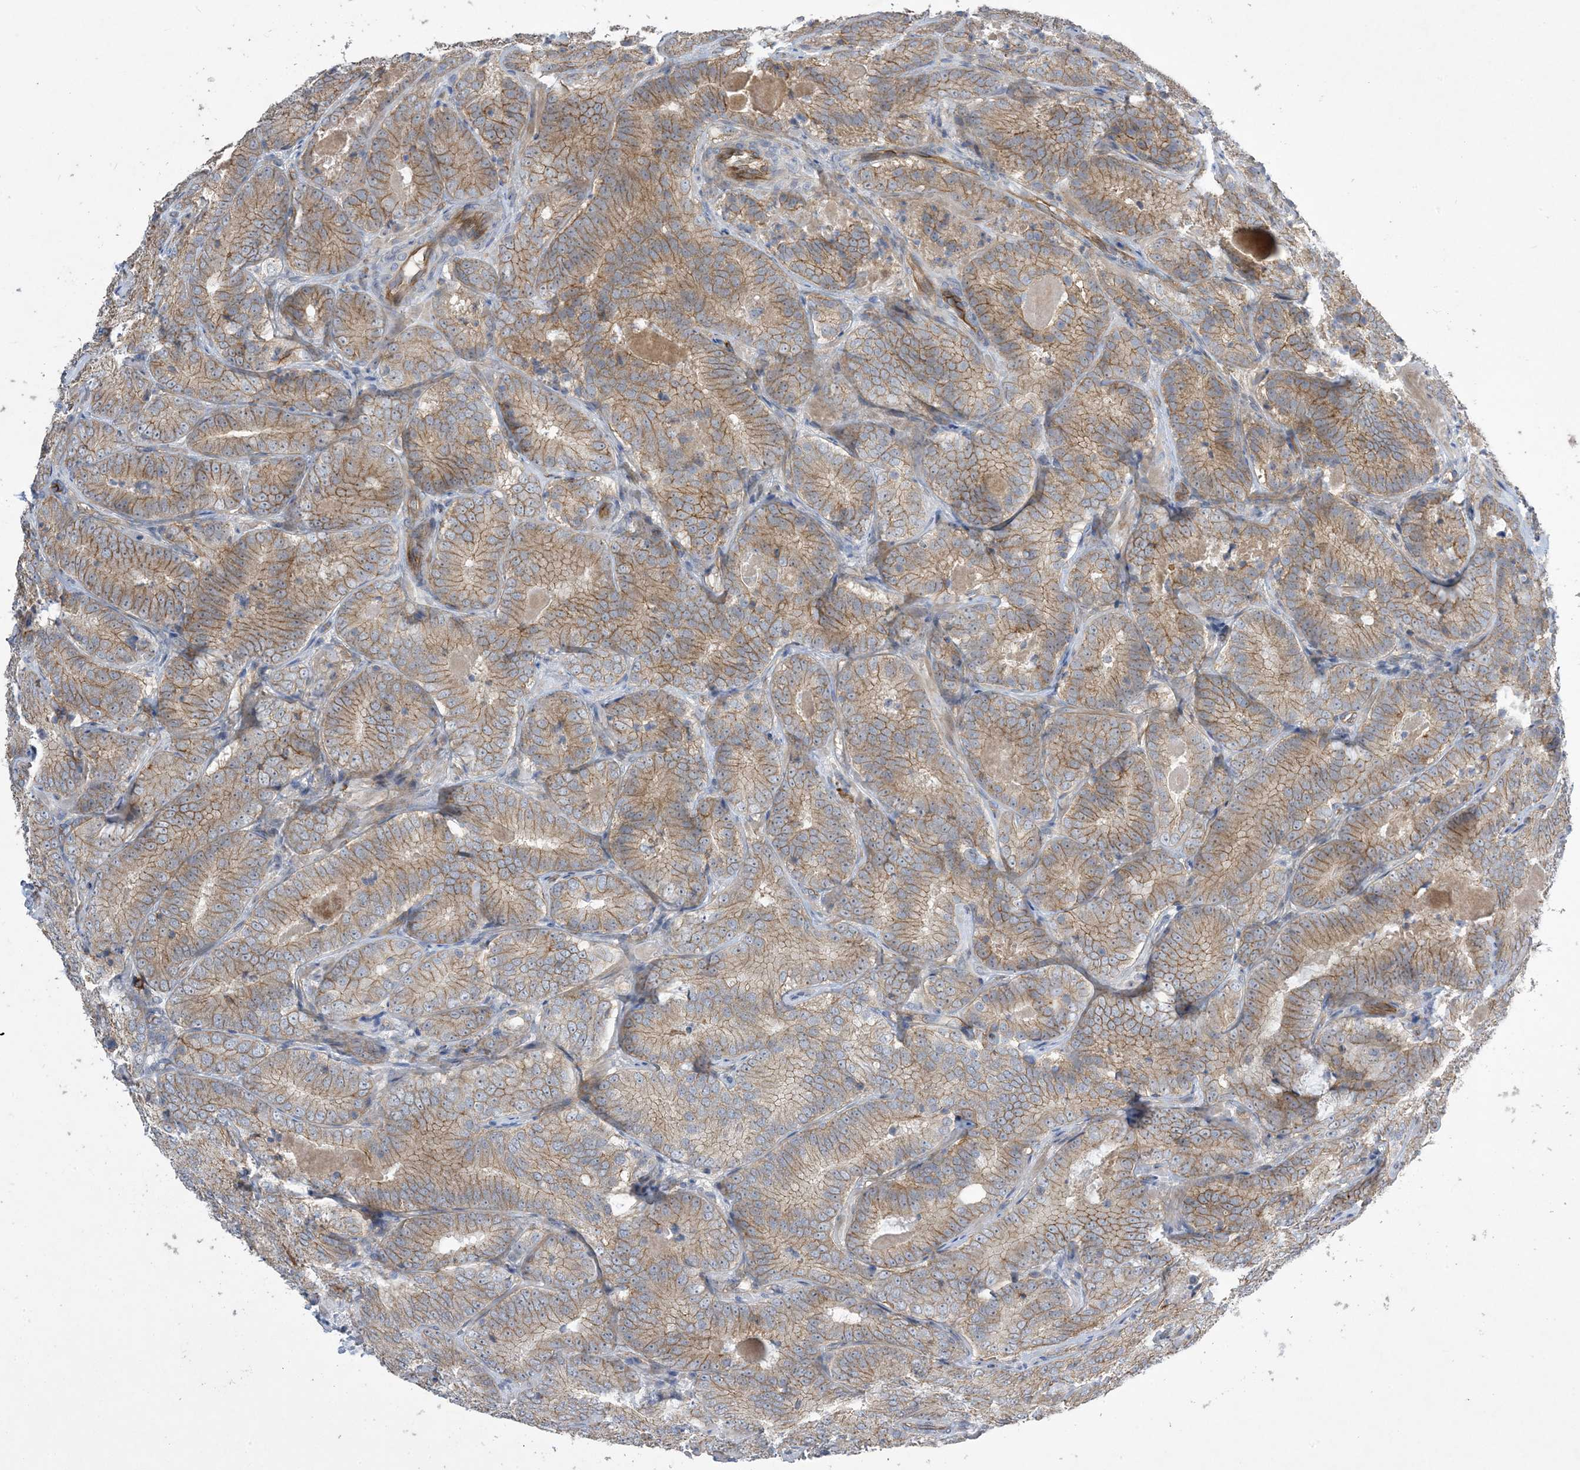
{"staining": {"intensity": "moderate", "quantity": ">75%", "location": "cytoplasmic/membranous"}, "tissue": "prostate cancer", "cell_type": "Tumor cells", "image_type": "cancer", "snomed": [{"axis": "morphology", "description": "Adenocarcinoma, High grade"}, {"axis": "topography", "description": "Prostate"}], "caption": "Brown immunohistochemical staining in prostate cancer (adenocarcinoma (high-grade)) shows moderate cytoplasmic/membranous expression in approximately >75% of tumor cells.", "gene": "AOC1", "patient": {"sex": "male", "age": 57}}